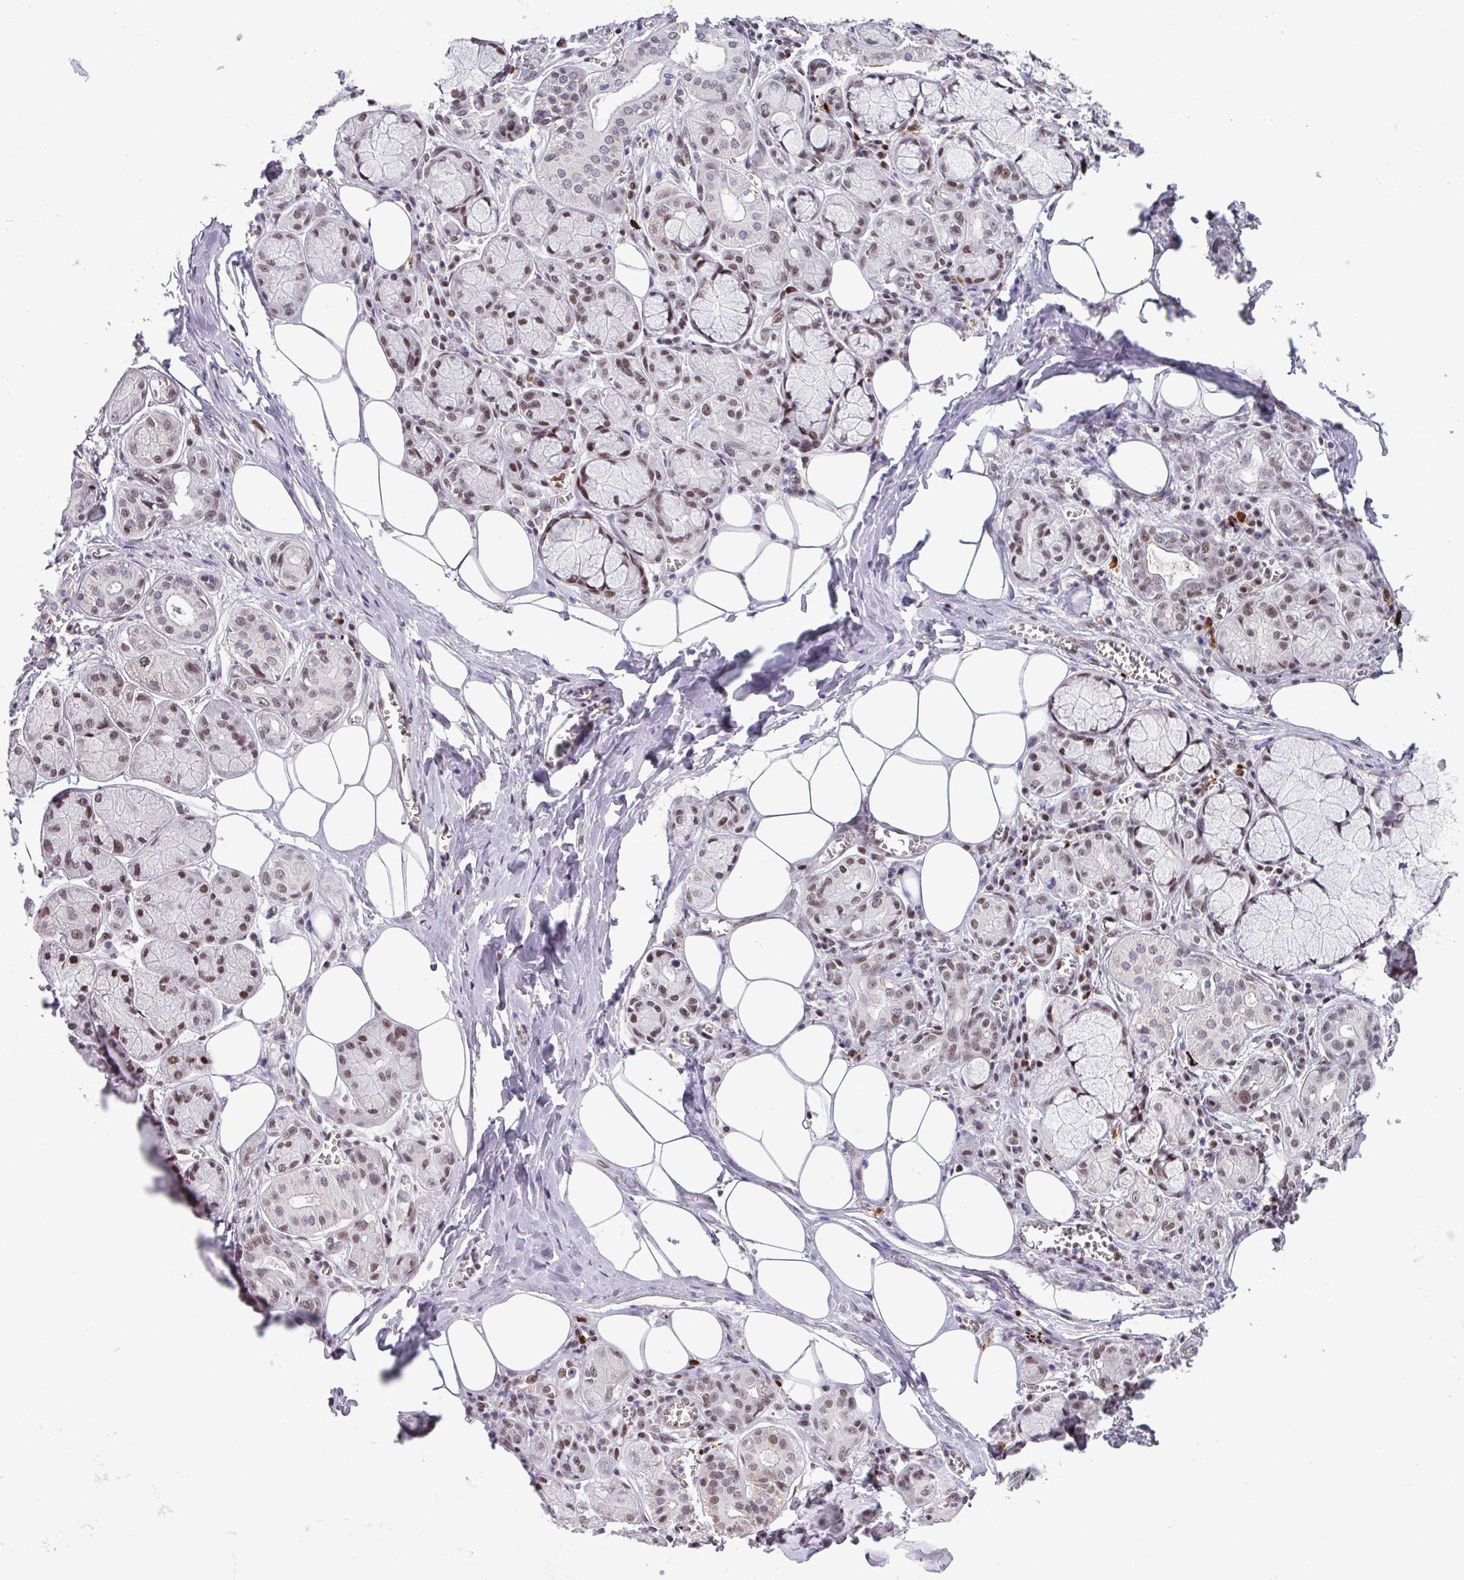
{"staining": {"intensity": "moderate", "quantity": "25%-75%", "location": "nuclear"}, "tissue": "salivary gland", "cell_type": "Glandular cells", "image_type": "normal", "snomed": [{"axis": "morphology", "description": "Normal tissue, NOS"}, {"axis": "topography", "description": "Salivary gland"}], "caption": "This is an image of immunohistochemistry (IHC) staining of unremarkable salivary gland, which shows moderate positivity in the nuclear of glandular cells.", "gene": "ZNF575", "patient": {"sex": "male", "age": 74}}